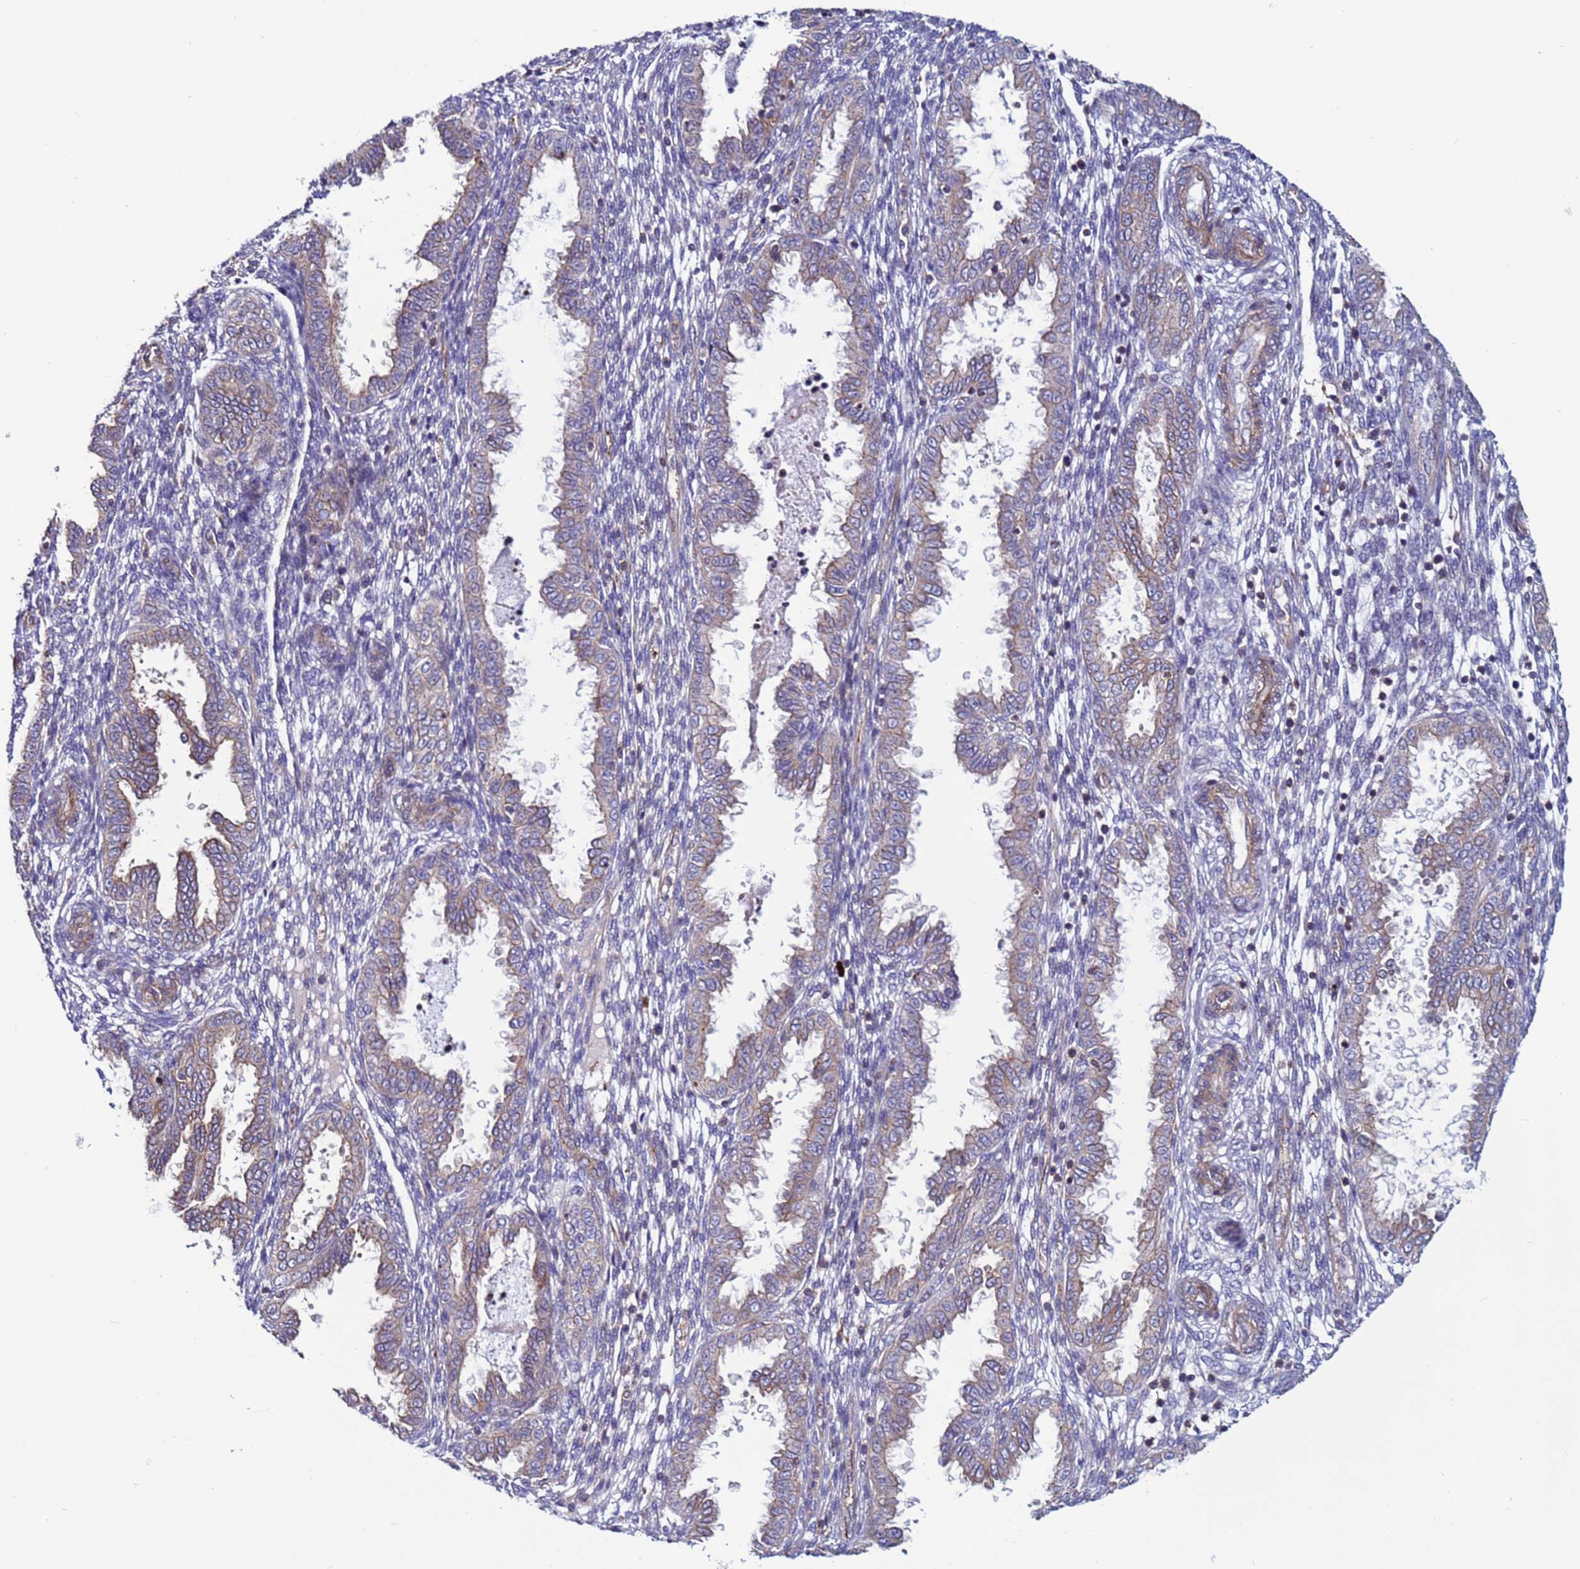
{"staining": {"intensity": "negative", "quantity": "none", "location": "none"}, "tissue": "endometrium", "cell_type": "Cells in endometrial stroma", "image_type": "normal", "snomed": [{"axis": "morphology", "description": "Normal tissue, NOS"}, {"axis": "topography", "description": "Endometrium"}], "caption": "Immunohistochemical staining of benign human endometrium shows no significant staining in cells in endometrial stroma. (DAB (3,3'-diaminobenzidine) immunohistochemistry (IHC) with hematoxylin counter stain).", "gene": "EFCAB8", "patient": {"sex": "female", "age": 33}}